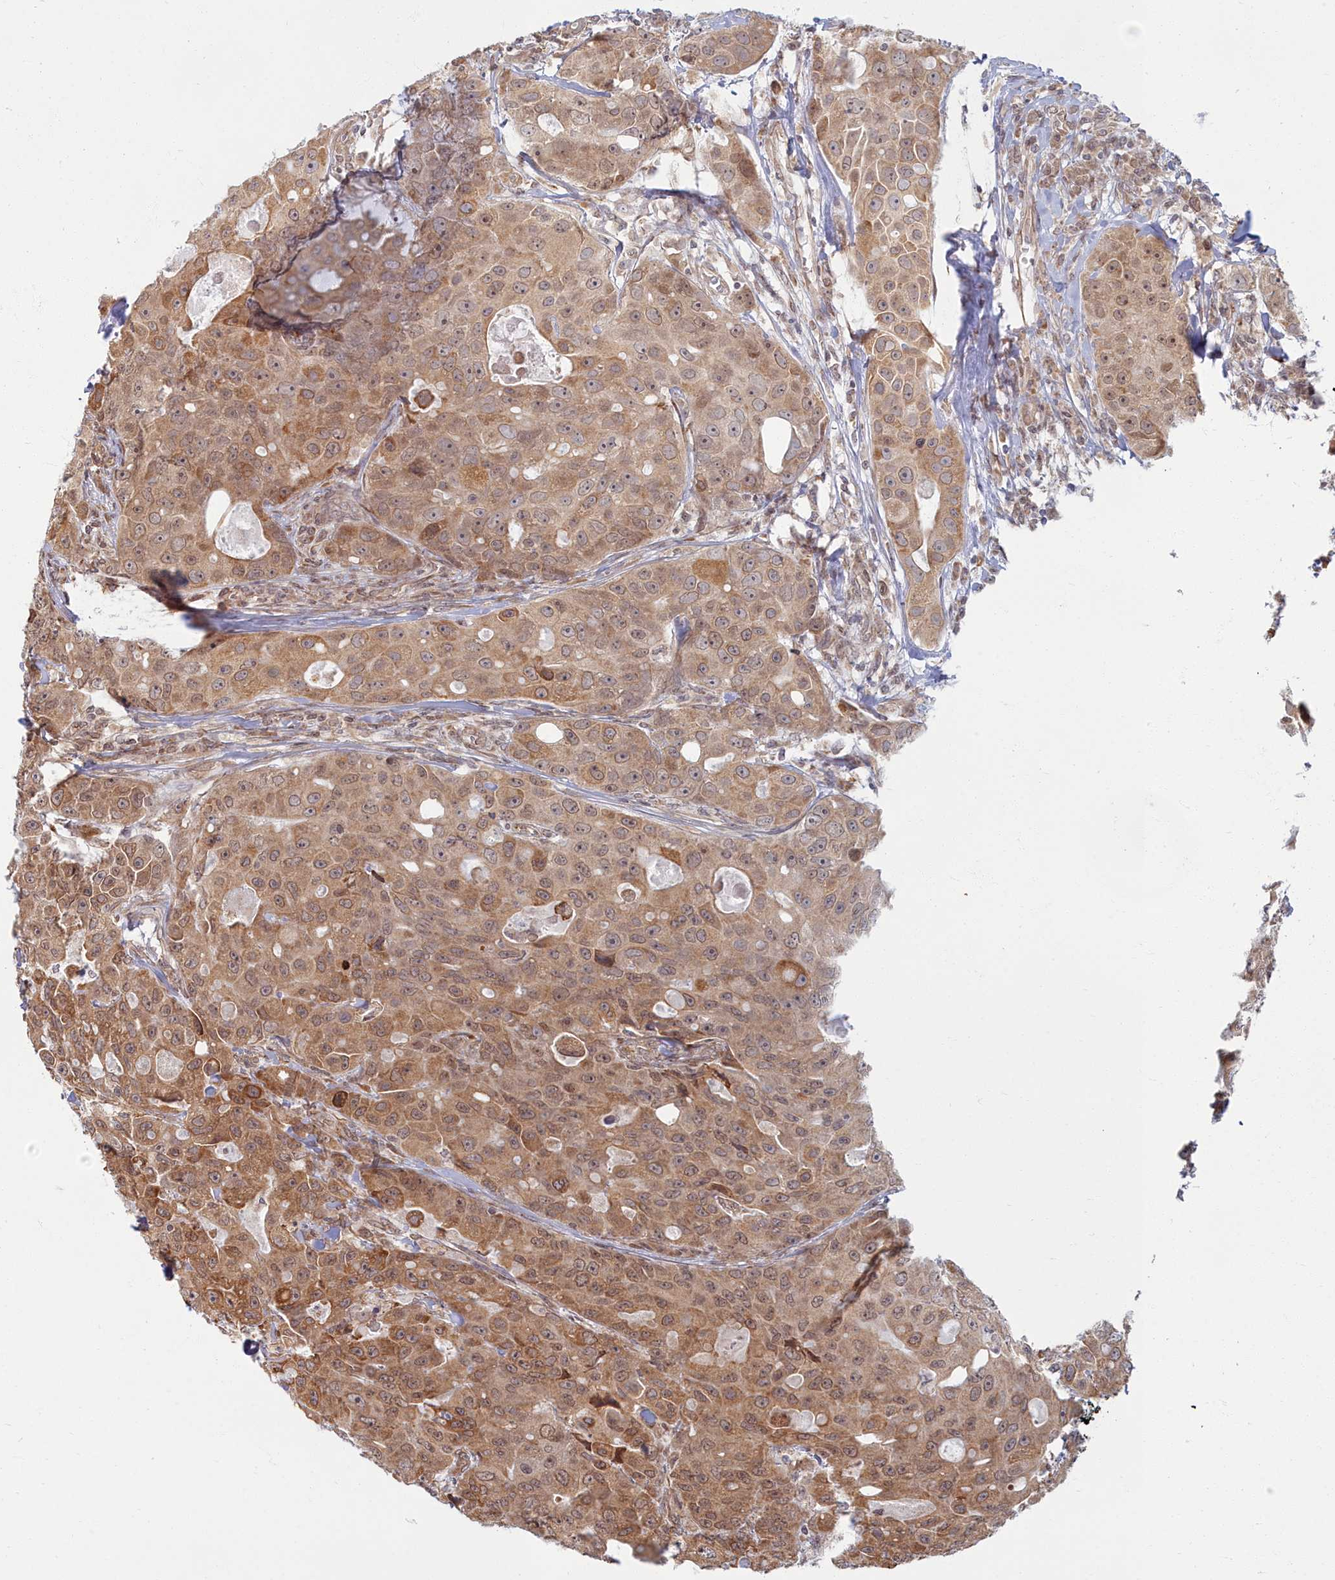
{"staining": {"intensity": "moderate", "quantity": ">75%", "location": "cytoplasmic/membranous,nuclear"}, "tissue": "breast cancer", "cell_type": "Tumor cells", "image_type": "cancer", "snomed": [{"axis": "morphology", "description": "Duct carcinoma"}, {"axis": "topography", "description": "Breast"}], "caption": "IHC image of human breast cancer (infiltrating ductal carcinoma) stained for a protein (brown), which displays medium levels of moderate cytoplasmic/membranous and nuclear staining in approximately >75% of tumor cells.", "gene": "MAK16", "patient": {"sex": "female", "age": 43}}